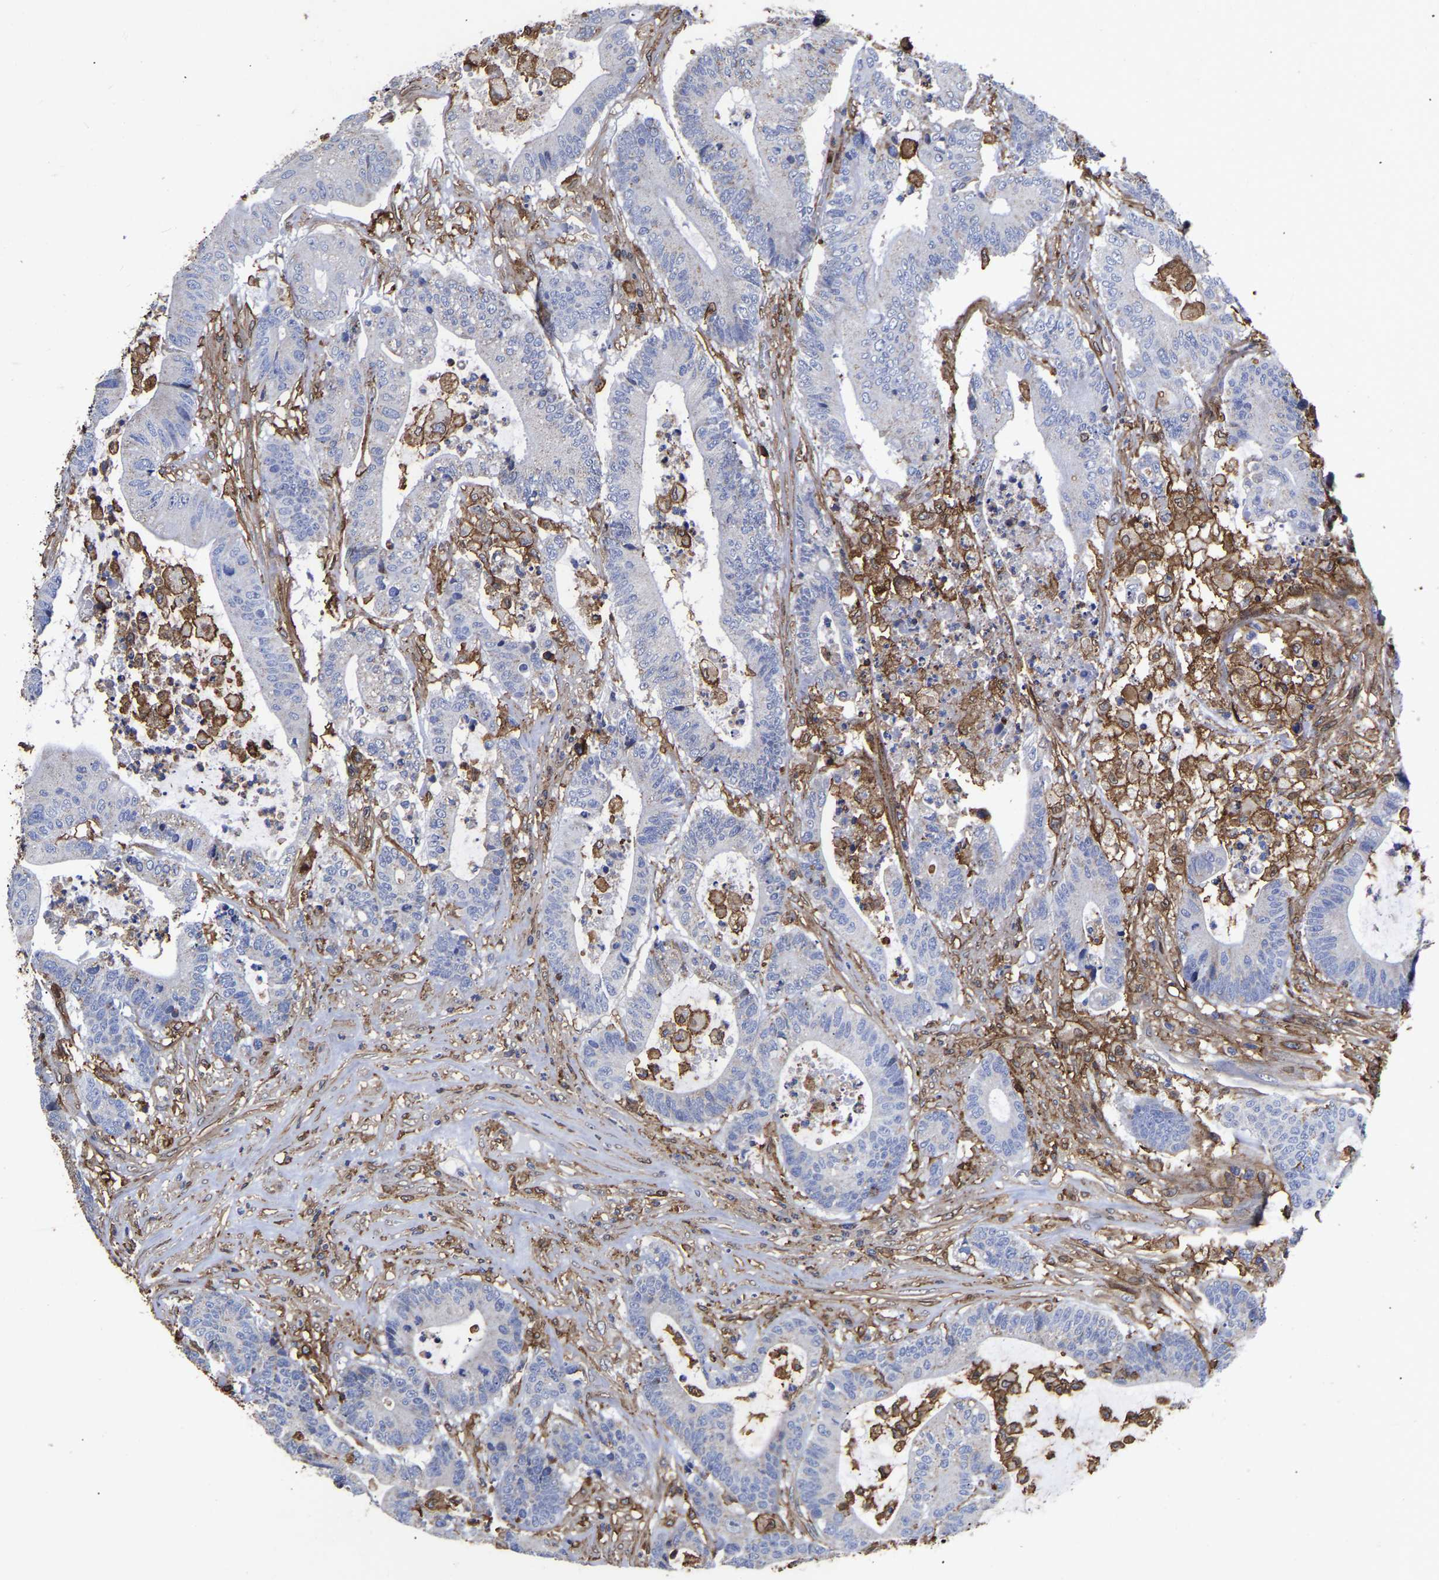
{"staining": {"intensity": "negative", "quantity": "none", "location": "none"}, "tissue": "colorectal cancer", "cell_type": "Tumor cells", "image_type": "cancer", "snomed": [{"axis": "morphology", "description": "Adenocarcinoma, NOS"}, {"axis": "topography", "description": "Colon"}], "caption": "Micrograph shows no significant protein positivity in tumor cells of colorectal cancer (adenocarcinoma).", "gene": "LIF", "patient": {"sex": "female", "age": 84}}